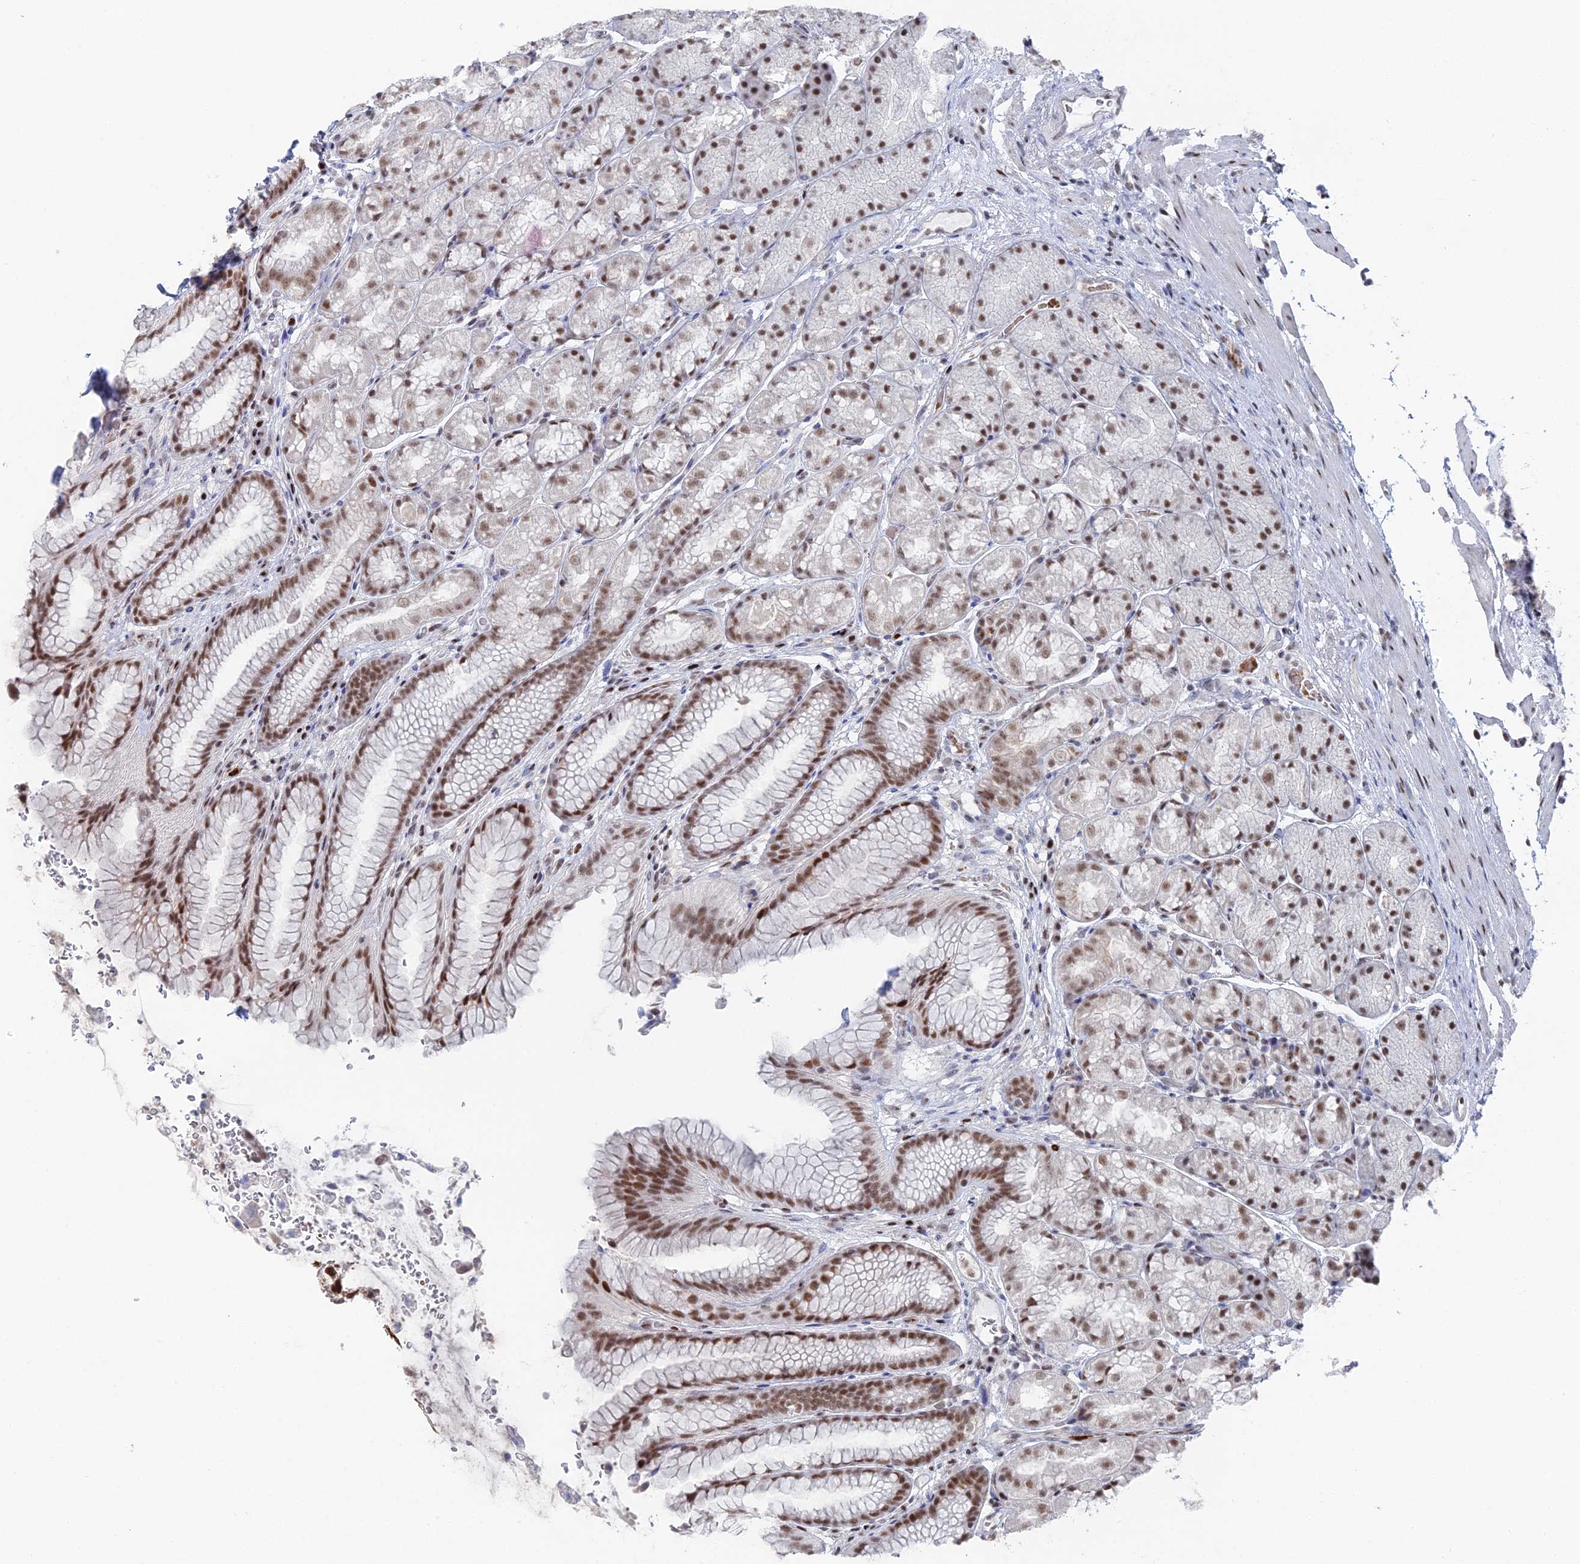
{"staining": {"intensity": "moderate", "quantity": ">75%", "location": "nuclear"}, "tissue": "stomach", "cell_type": "Glandular cells", "image_type": "normal", "snomed": [{"axis": "morphology", "description": "Normal tissue, NOS"}, {"axis": "topography", "description": "Stomach"}], "caption": "A photomicrograph of stomach stained for a protein exhibits moderate nuclear brown staining in glandular cells. The staining was performed using DAB, with brown indicating positive protein expression. Nuclei are stained blue with hematoxylin.", "gene": "GSC2", "patient": {"sex": "male", "age": 63}}